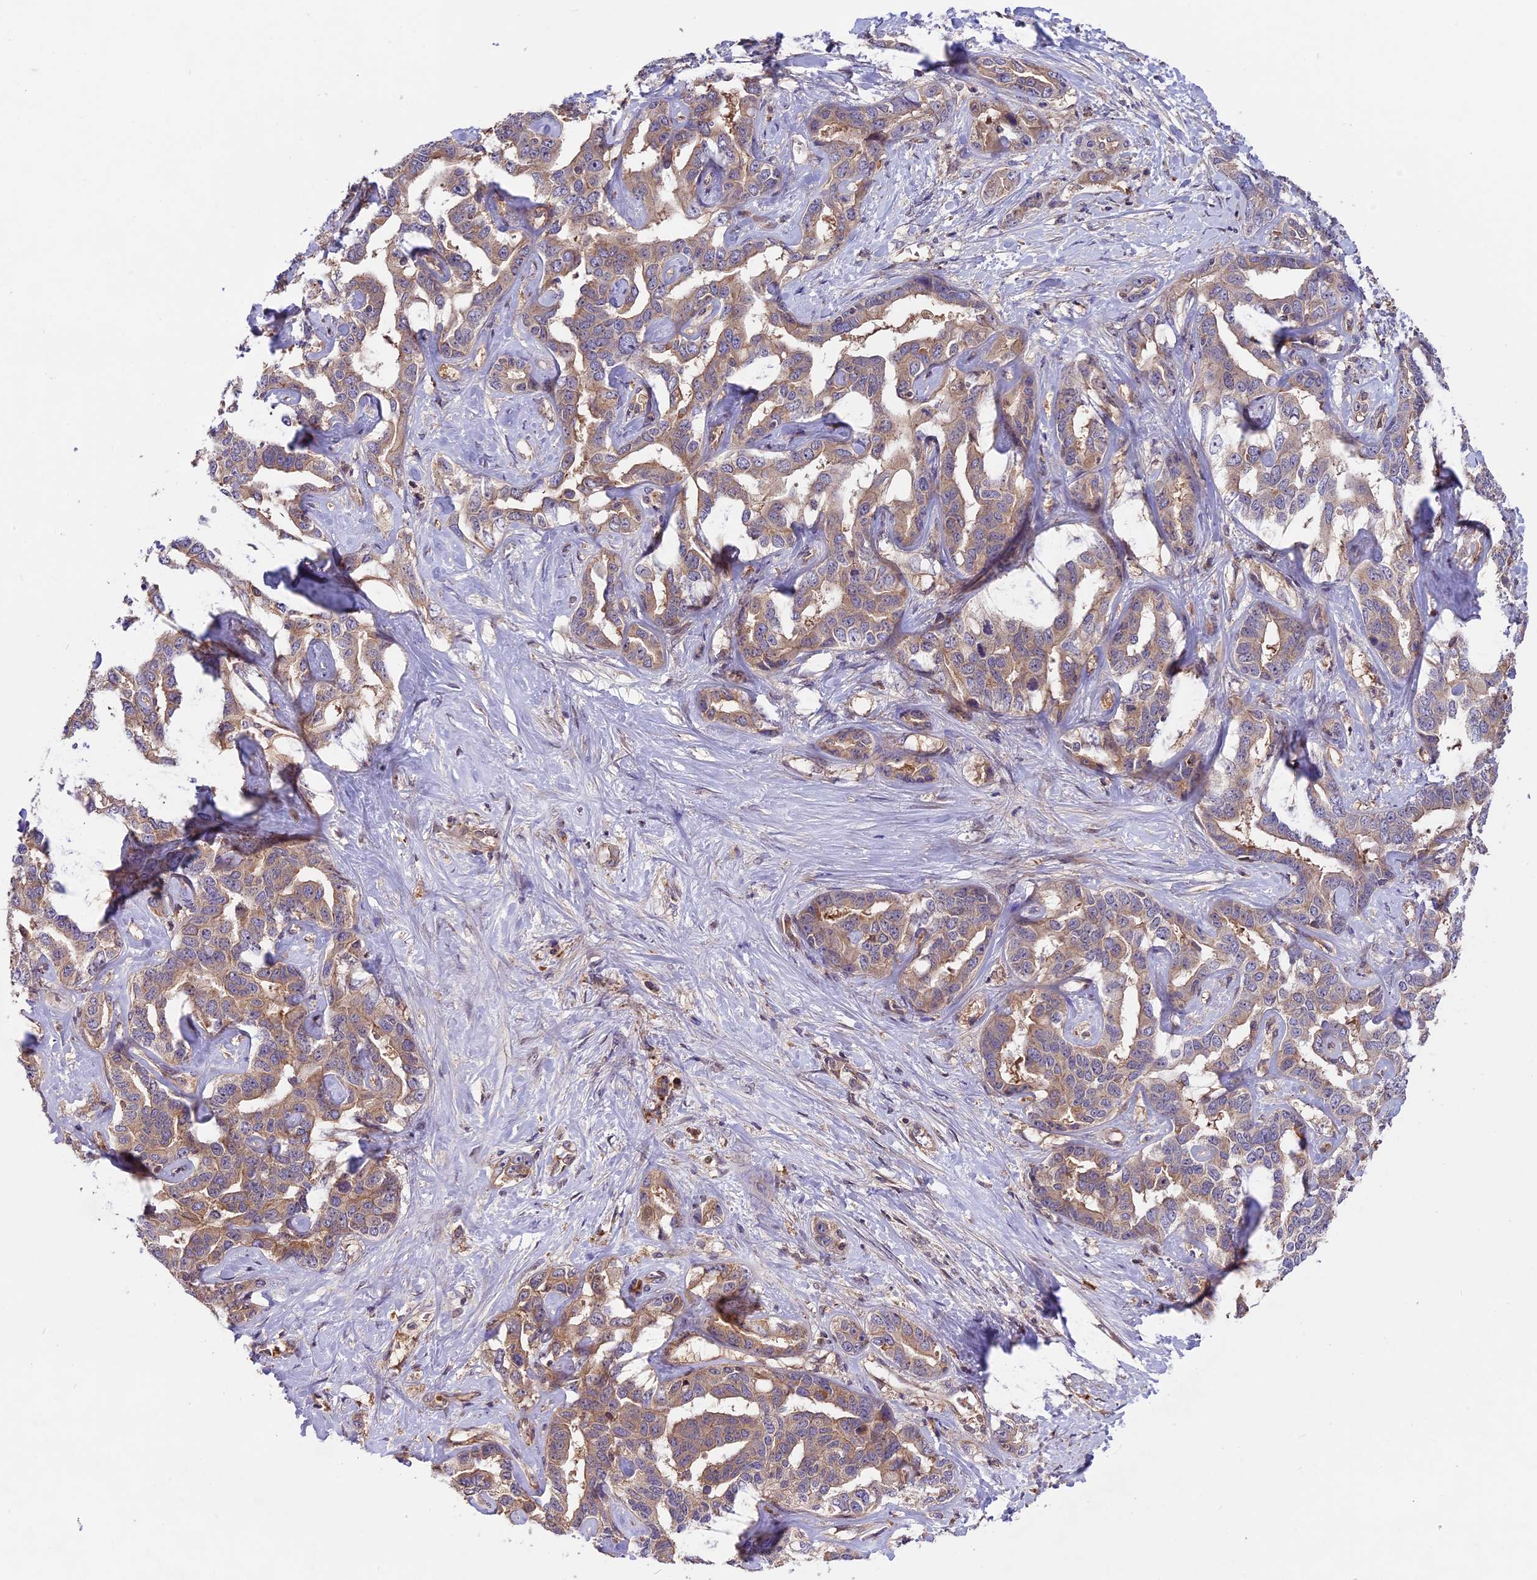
{"staining": {"intensity": "weak", "quantity": "25%-75%", "location": "cytoplasmic/membranous"}, "tissue": "liver cancer", "cell_type": "Tumor cells", "image_type": "cancer", "snomed": [{"axis": "morphology", "description": "Cholangiocarcinoma"}, {"axis": "topography", "description": "Liver"}], "caption": "Weak cytoplasmic/membranous expression is identified in approximately 25%-75% of tumor cells in cholangiocarcinoma (liver).", "gene": "SETD6", "patient": {"sex": "male", "age": 59}}